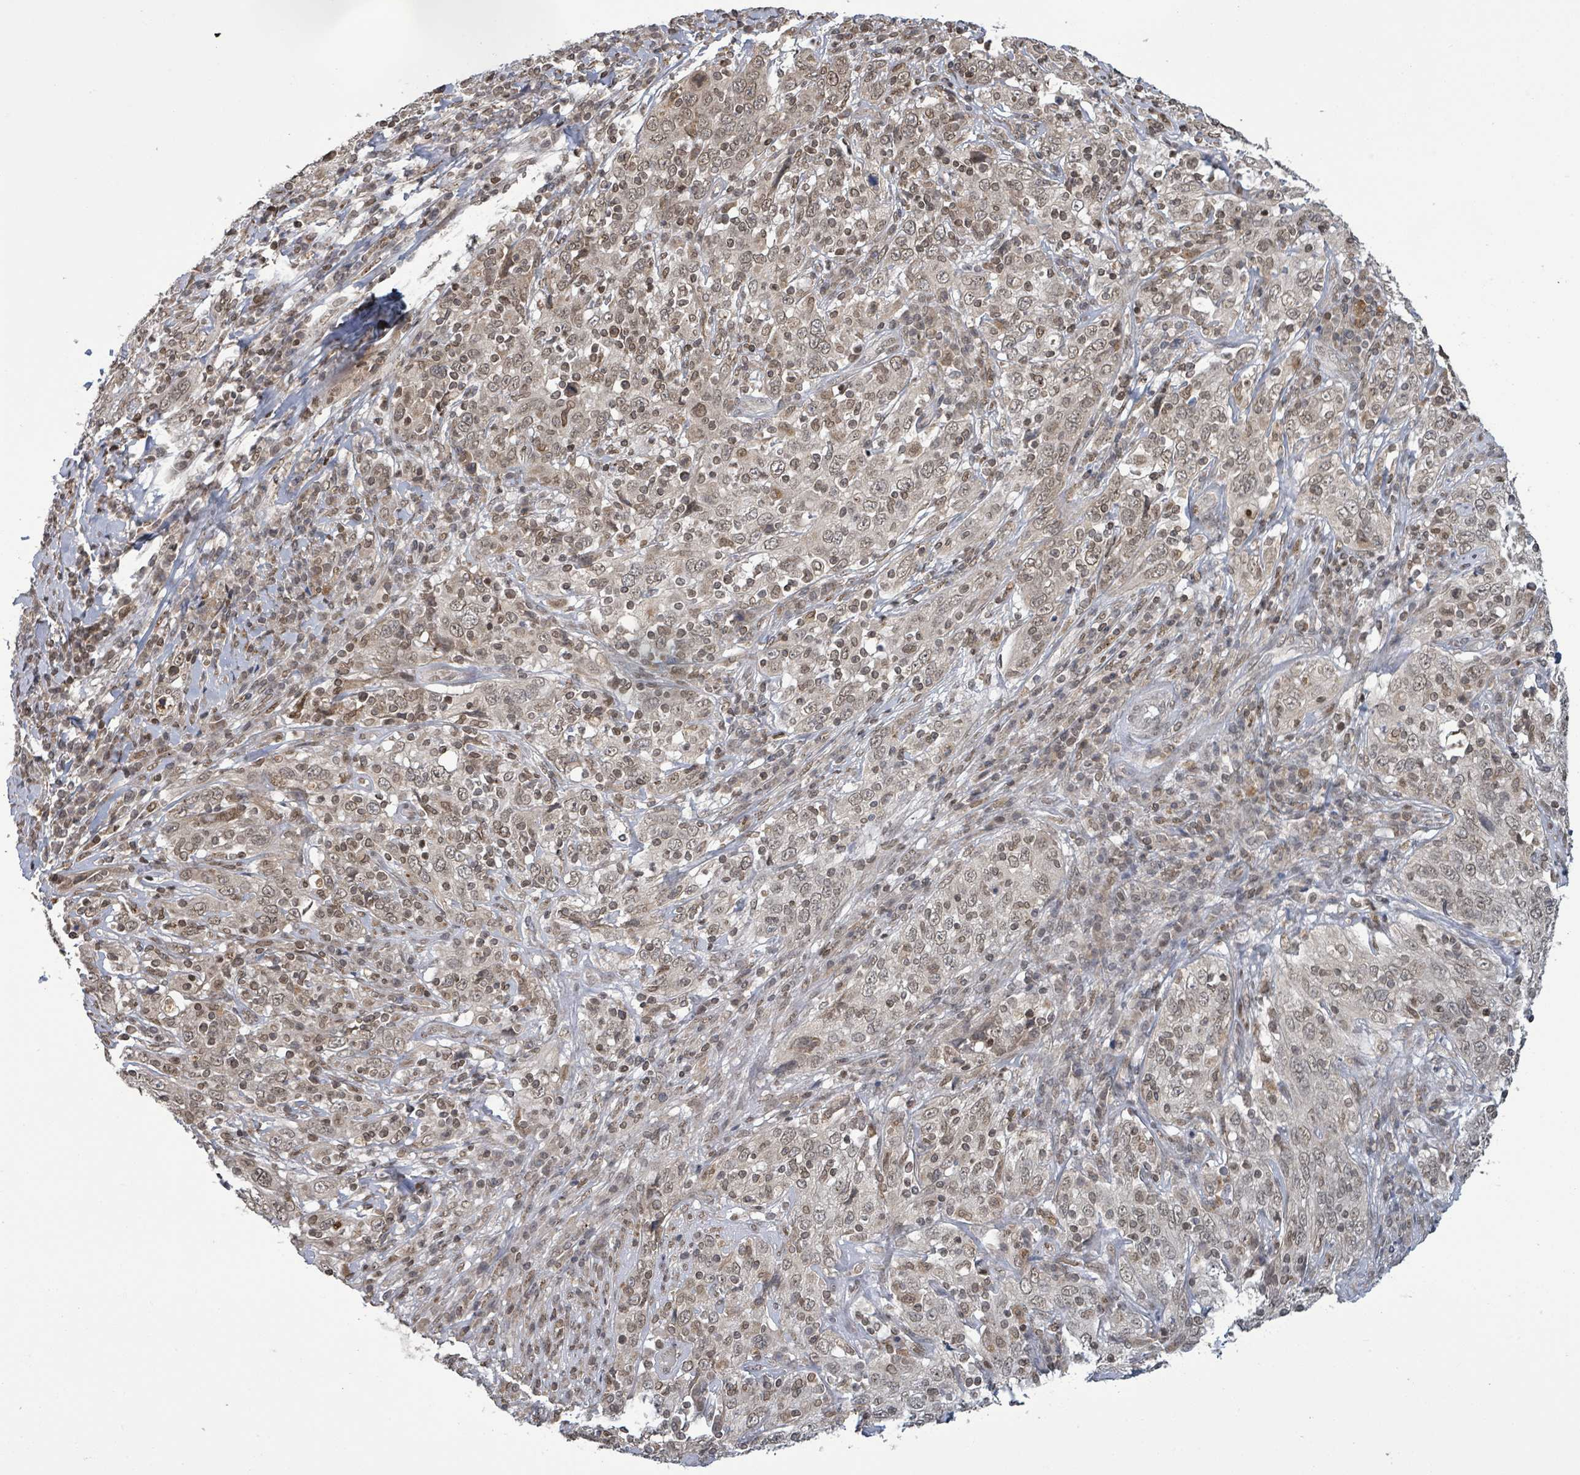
{"staining": {"intensity": "weak", "quantity": ">75%", "location": "nuclear"}, "tissue": "cervical cancer", "cell_type": "Tumor cells", "image_type": "cancer", "snomed": [{"axis": "morphology", "description": "Squamous cell carcinoma, NOS"}, {"axis": "topography", "description": "Cervix"}], "caption": "High-power microscopy captured an immunohistochemistry micrograph of squamous cell carcinoma (cervical), revealing weak nuclear expression in approximately >75% of tumor cells. Ihc stains the protein of interest in brown and the nuclei are stained blue.", "gene": "SBF2", "patient": {"sex": "female", "age": 46}}